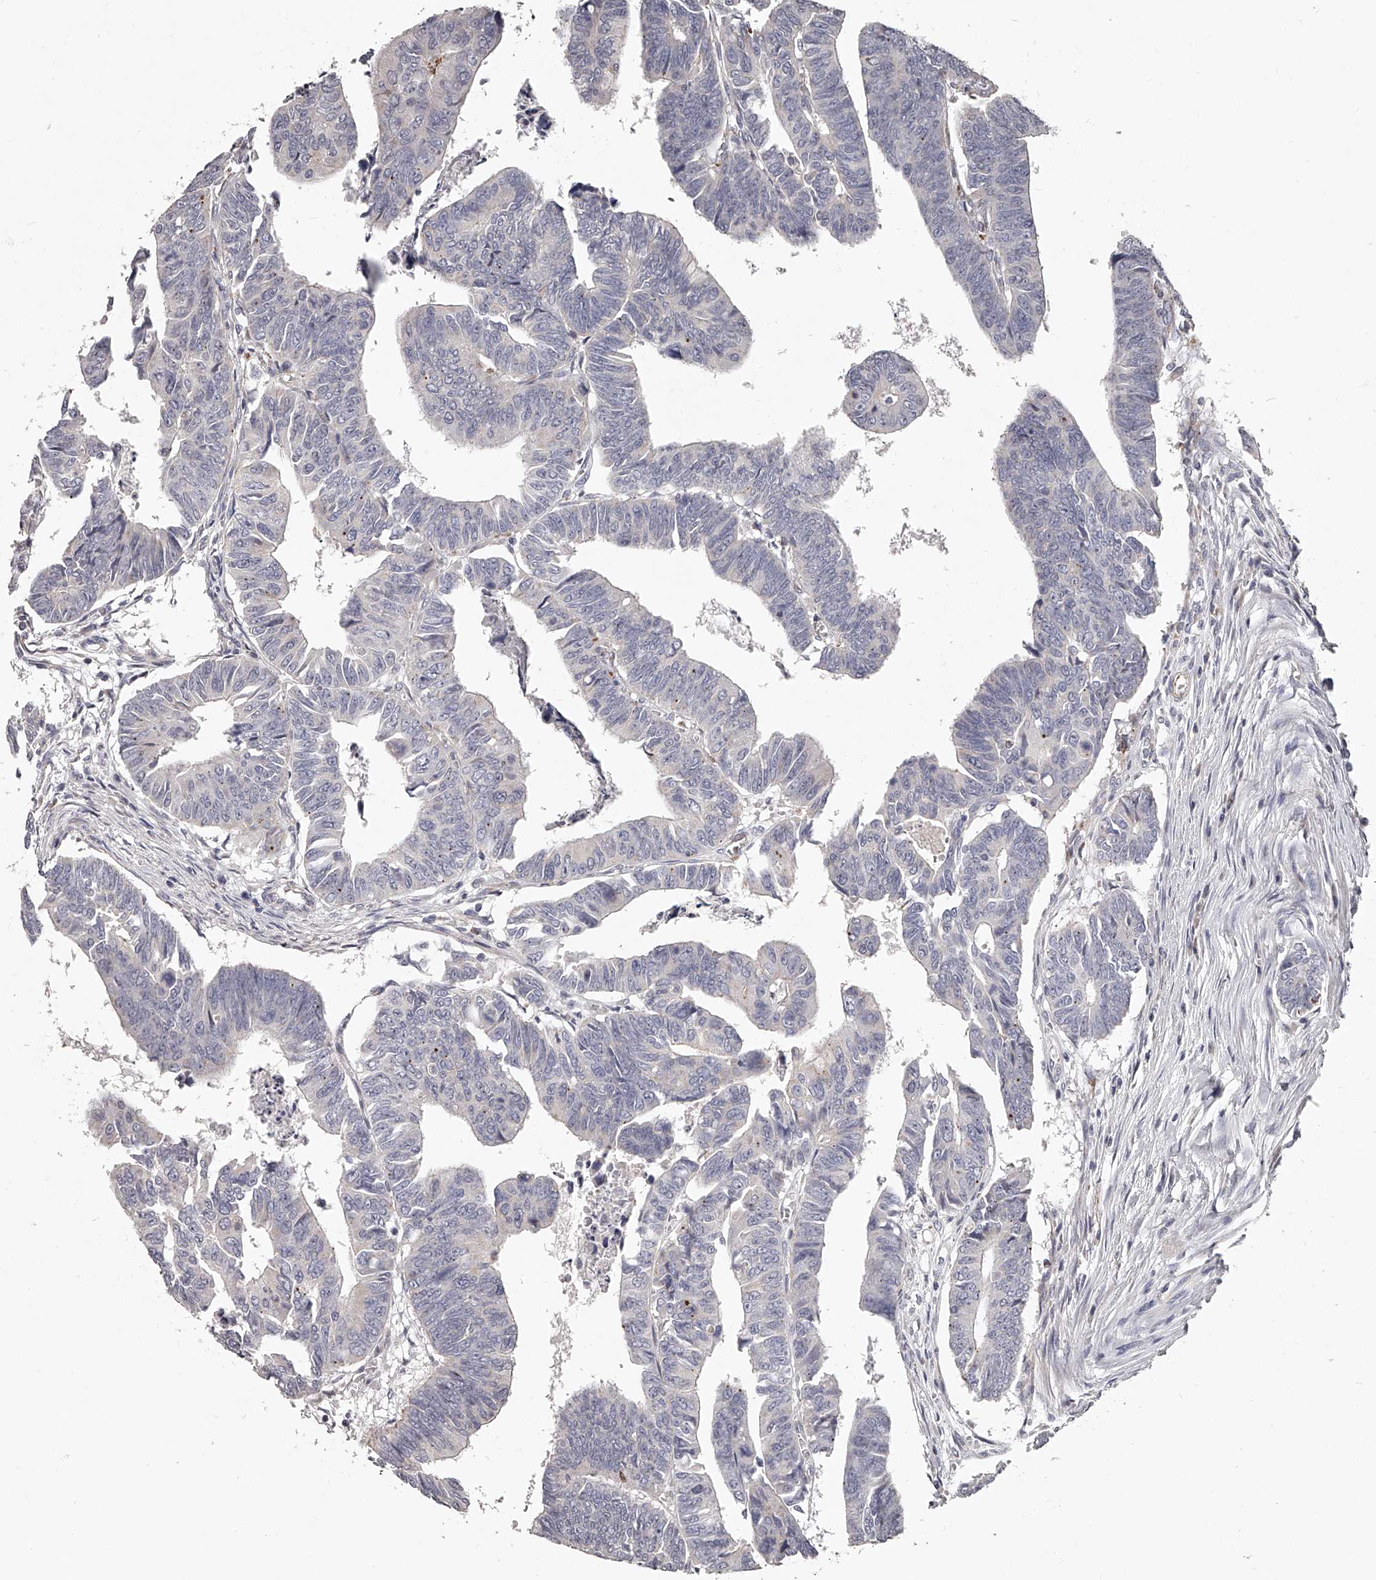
{"staining": {"intensity": "negative", "quantity": "none", "location": "none"}, "tissue": "colorectal cancer", "cell_type": "Tumor cells", "image_type": "cancer", "snomed": [{"axis": "morphology", "description": "Adenocarcinoma, NOS"}, {"axis": "topography", "description": "Rectum"}], "caption": "This is an immunohistochemistry (IHC) histopathology image of human colorectal cancer. There is no staining in tumor cells.", "gene": "NT5DC1", "patient": {"sex": "female", "age": 65}}